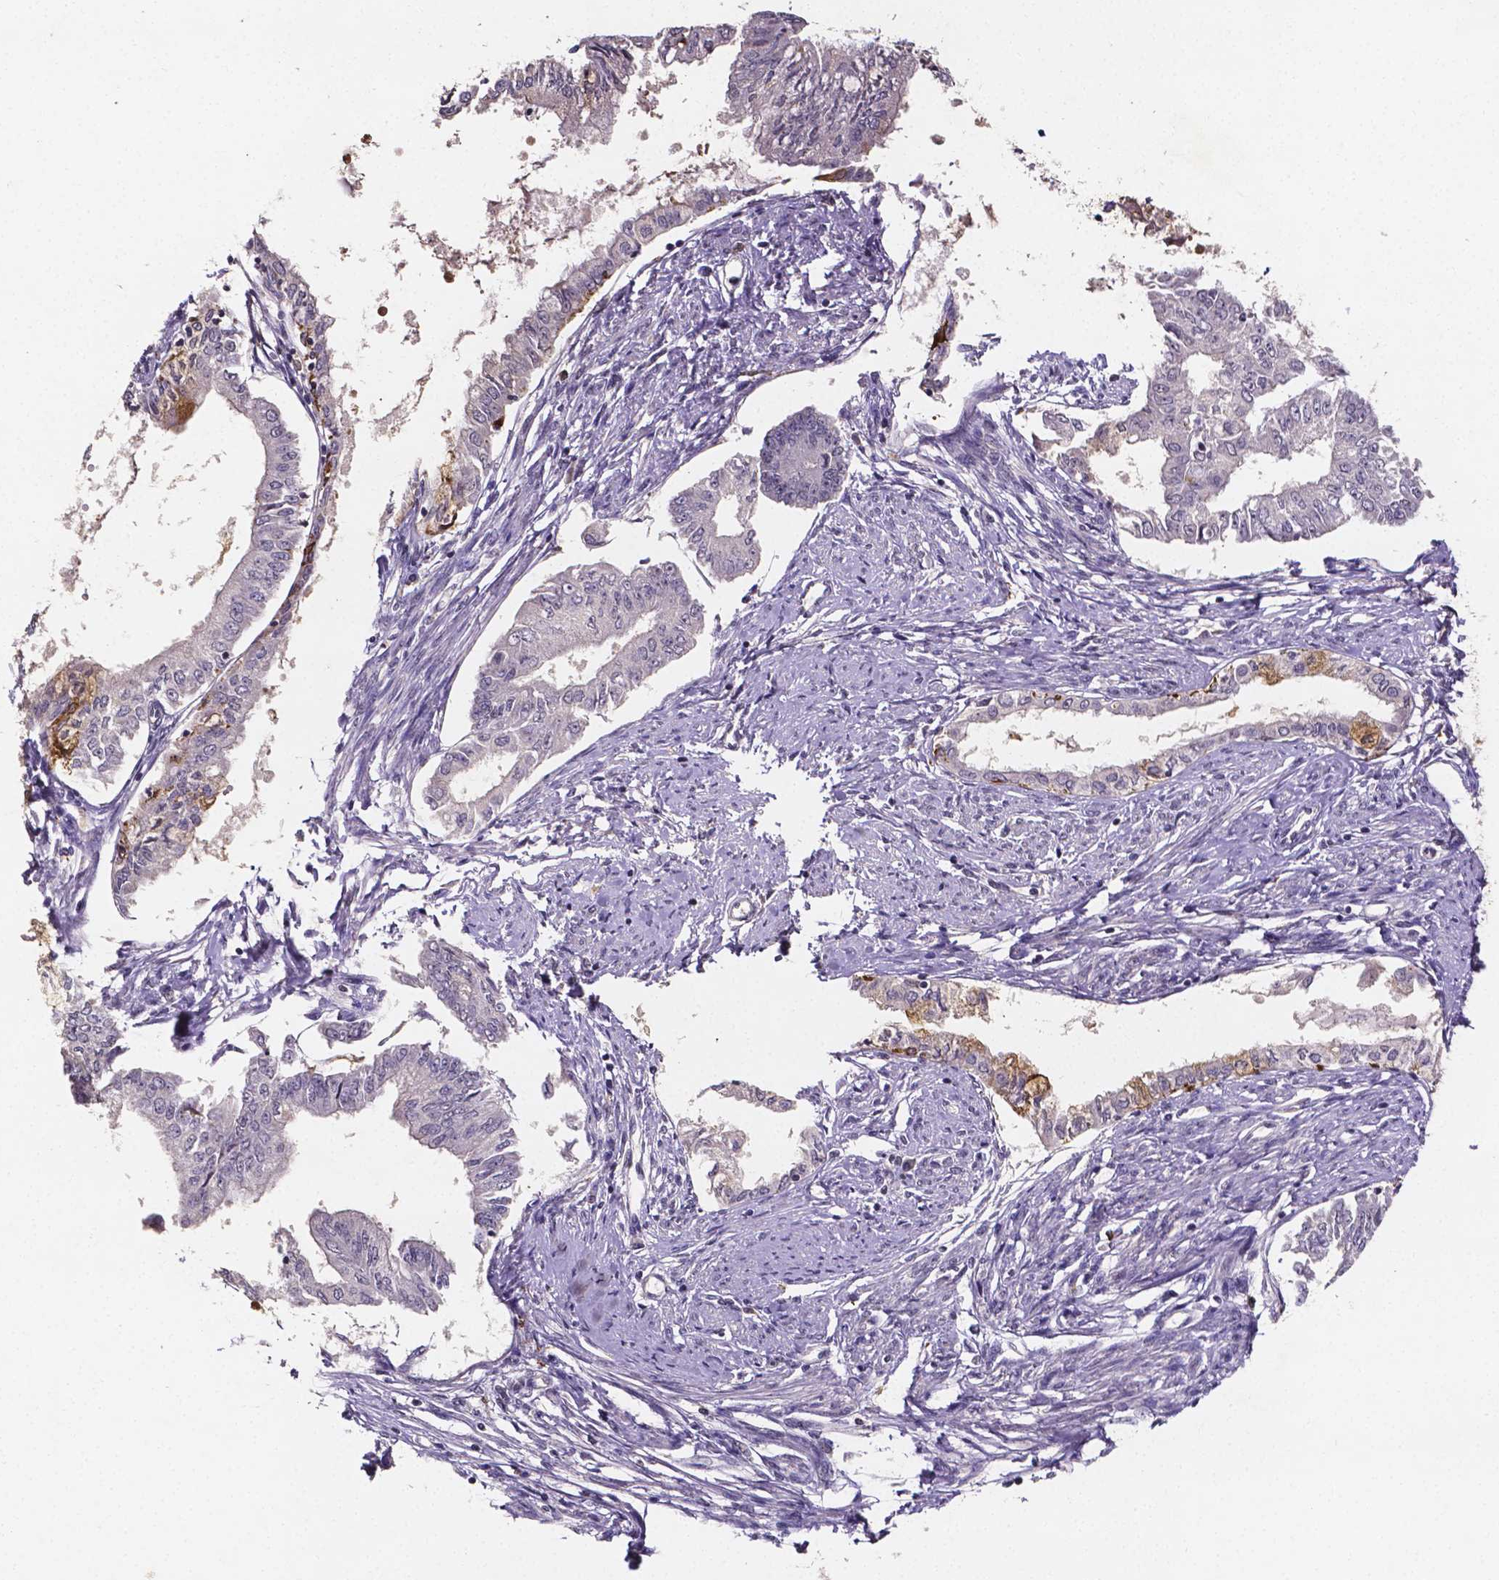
{"staining": {"intensity": "moderate", "quantity": "<25%", "location": "cytoplasmic/membranous"}, "tissue": "endometrial cancer", "cell_type": "Tumor cells", "image_type": "cancer", "snomed": [{"axis": "morphology", "description": "Adenocarcinoma, NOS"}, {"axis": "topography", "description": "Endometrium"}], "caption": "Protein expression analysis of adenocarcinoma (endometrial) reveals moderate cytoplasmic/membranous positivity in approximately <25% of tumor cells.", "gene": "NRGN", "patient": {"sex": "female", "age": 76}}